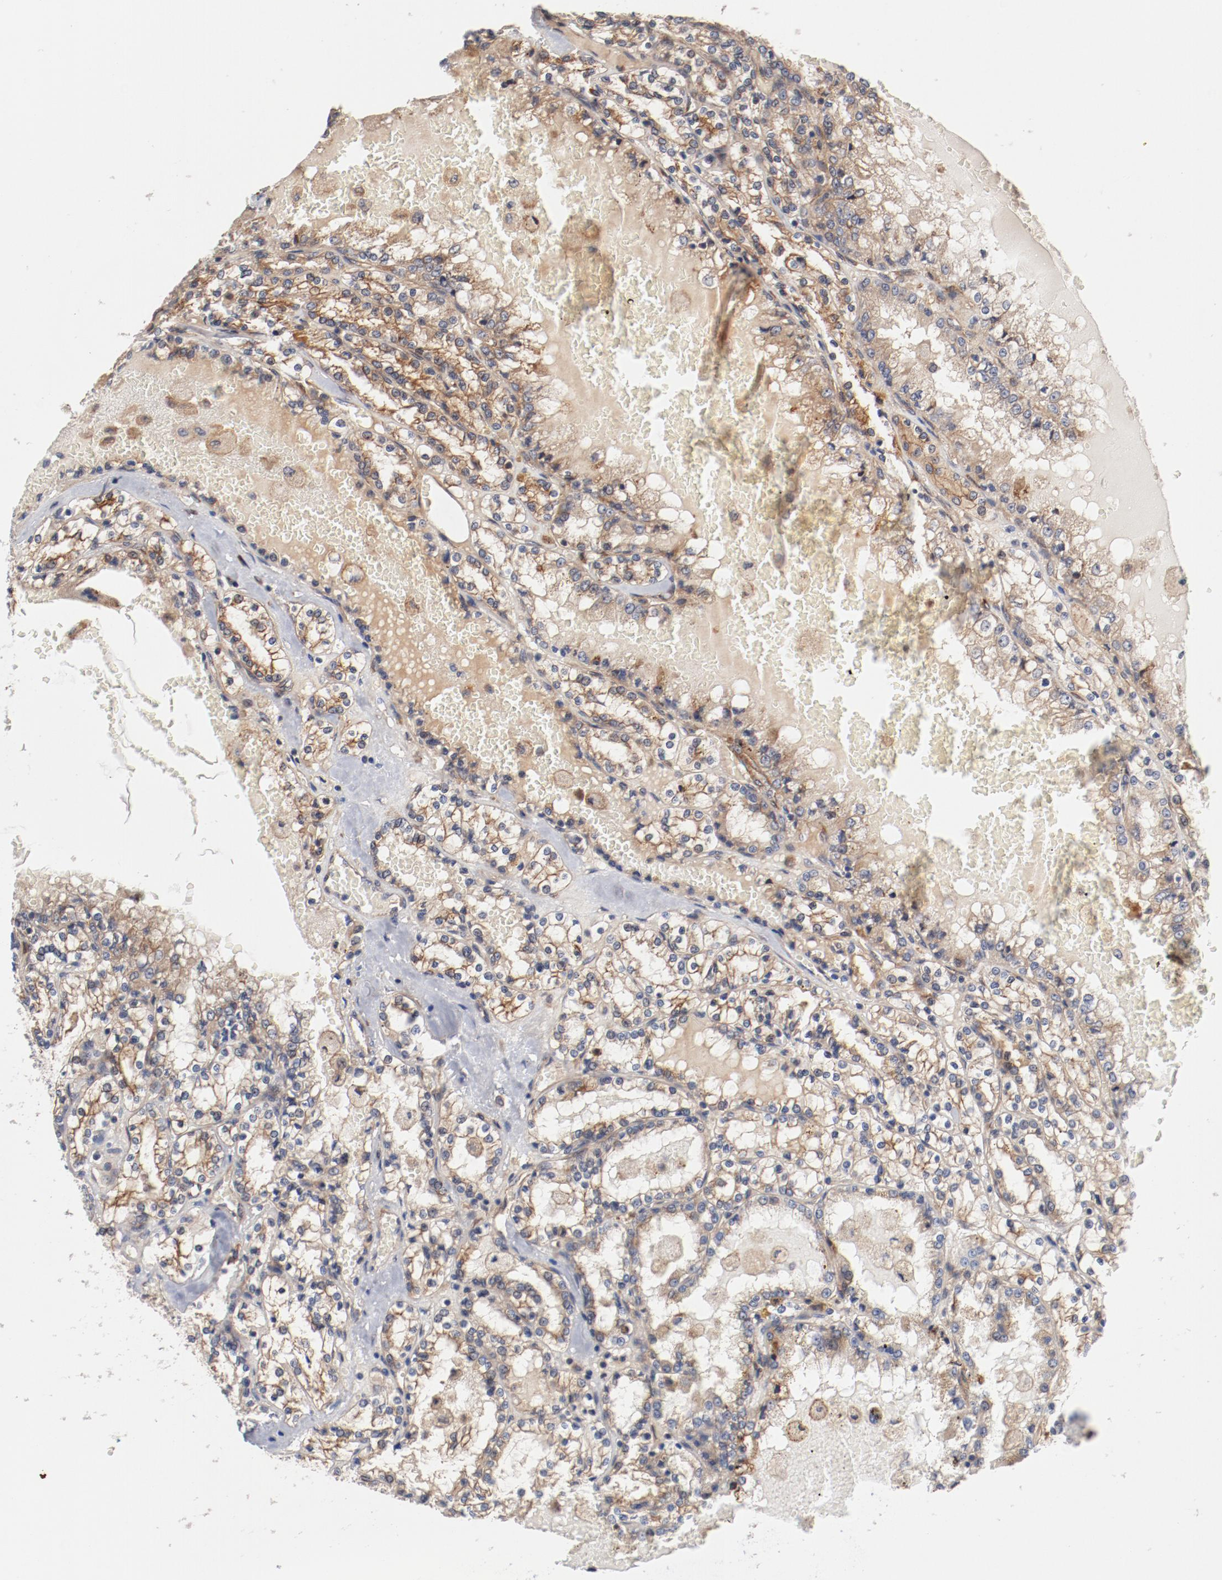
{"staining": {"intensity": "moderate", "quantity": ">75%", "location": "cytoplasmic/membranous"}, "tissue": "renal cancer", "cell_type": "Tumor cells", "image_type": "cancer", "snomed": [{"axis": "morphology", "description": "Adenocarcinoma, NOS"}, {"axis": "topography", "description": "Kidney"}], "caption": "The micrograph demonstrates staining of renal cancer, revealing moderate cytoplasmic/membranous protein expression (brown color) within tumor cells. Using DAB (brown) and hematoxylin (blue) stains, captured at high magnification using brightfield microscopy.", "gene": "PITPNM2", "patient": {"sex": "female", "age": 56}}